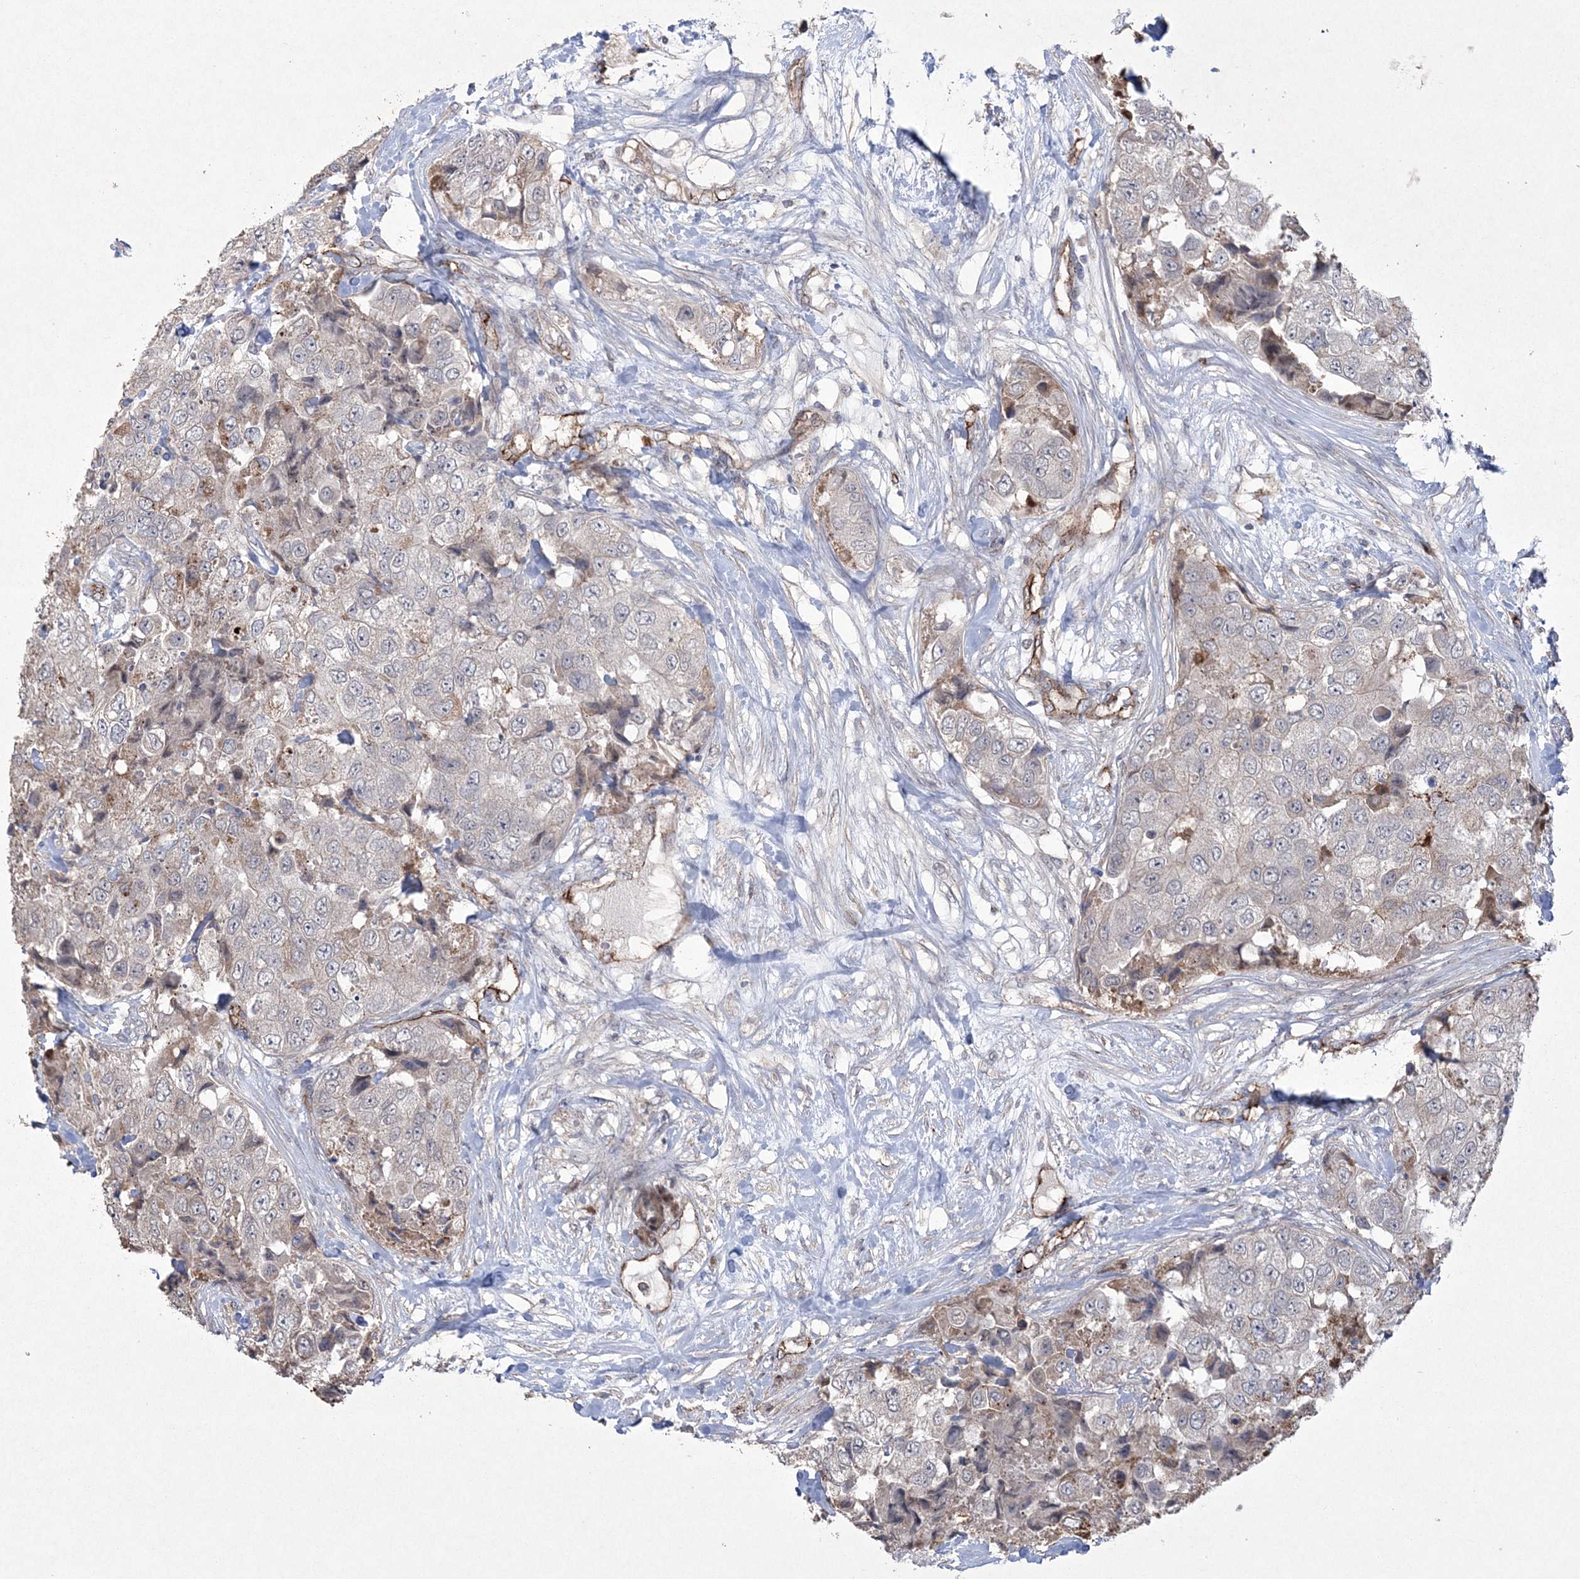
{"staining": {"intensity": "negative", "quantity": "none", "location": "none"}, "tissue": "breast cancer", "cell_type": "Tumor cells", "image_type": "cancer", "snomed": [{"axis": "morphology", "description": "Duct carcinoma"}, {"axis": "topography", "description": "Breast"}], "caption": "Immunohistochemistry of breast cancer (invasive ductal carcinoma) exhibits no staining in tumor cells. (DAB immunohistochemistry (IHC) visualized using brightfield microscopy, high magnification).", "gene": "DPCD", "patient": {"sex": "female", "age": 62}}